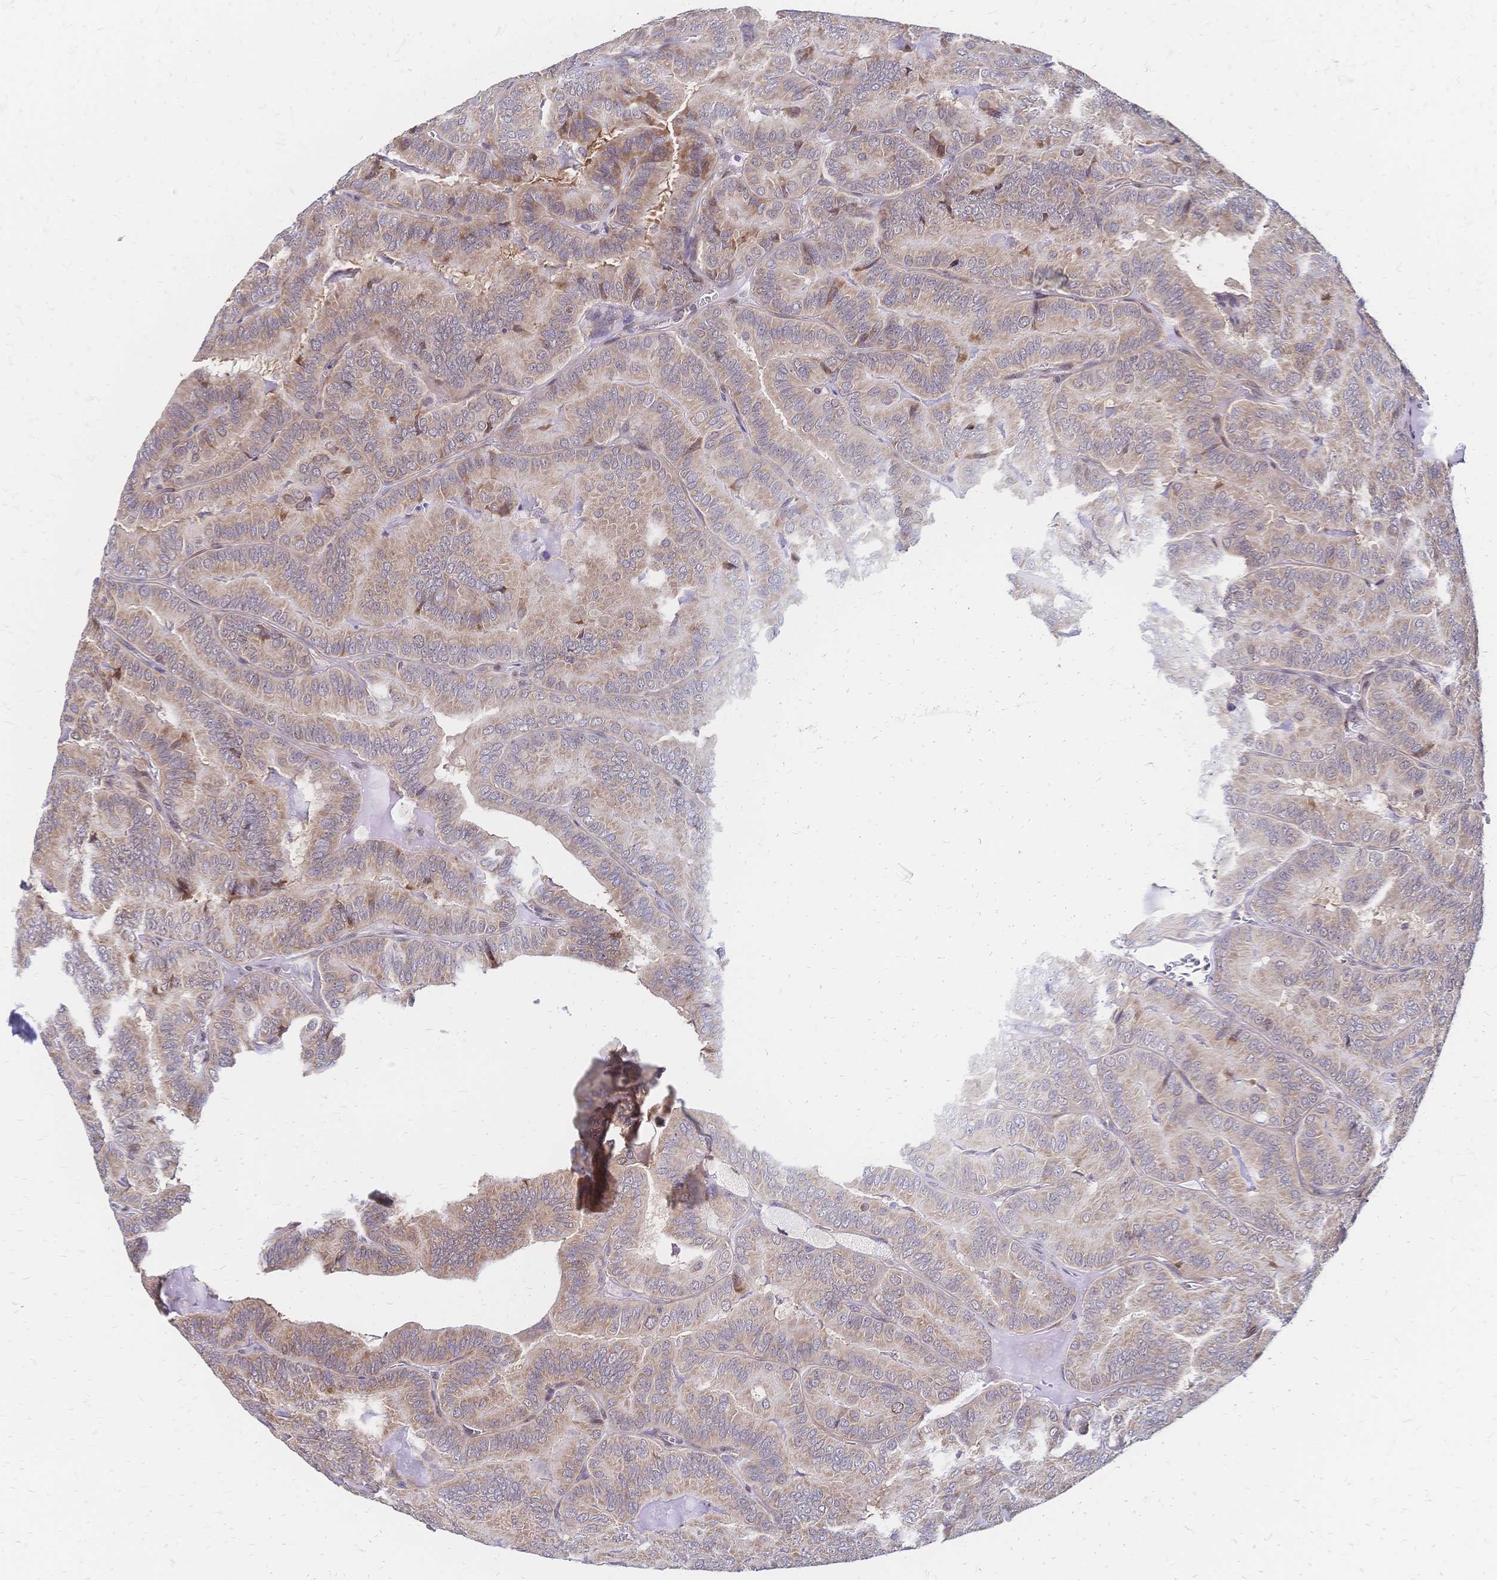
{"staining": {"intensity": "weak", "quantity": ">75%", "location": "cytoplasmic/membranous"}, "tissue": "thyroid cancer", "cell_type": "Tumor cells", "image_type": "cancer", "snomed": [{"axis": "morphology", "description": "Papillary adenocarcinoma, NOS"}, {"axis": "topography", "description": "Thyroid gland"}], "caption": "Immunohistochemical staining of thyroid cancer exhibits low levels of weak cytoplasmic/membranous staining in approximately >75% of tumor cells.", "gene": "CBX7", "patient": {"sex": "female", "age": 75}}